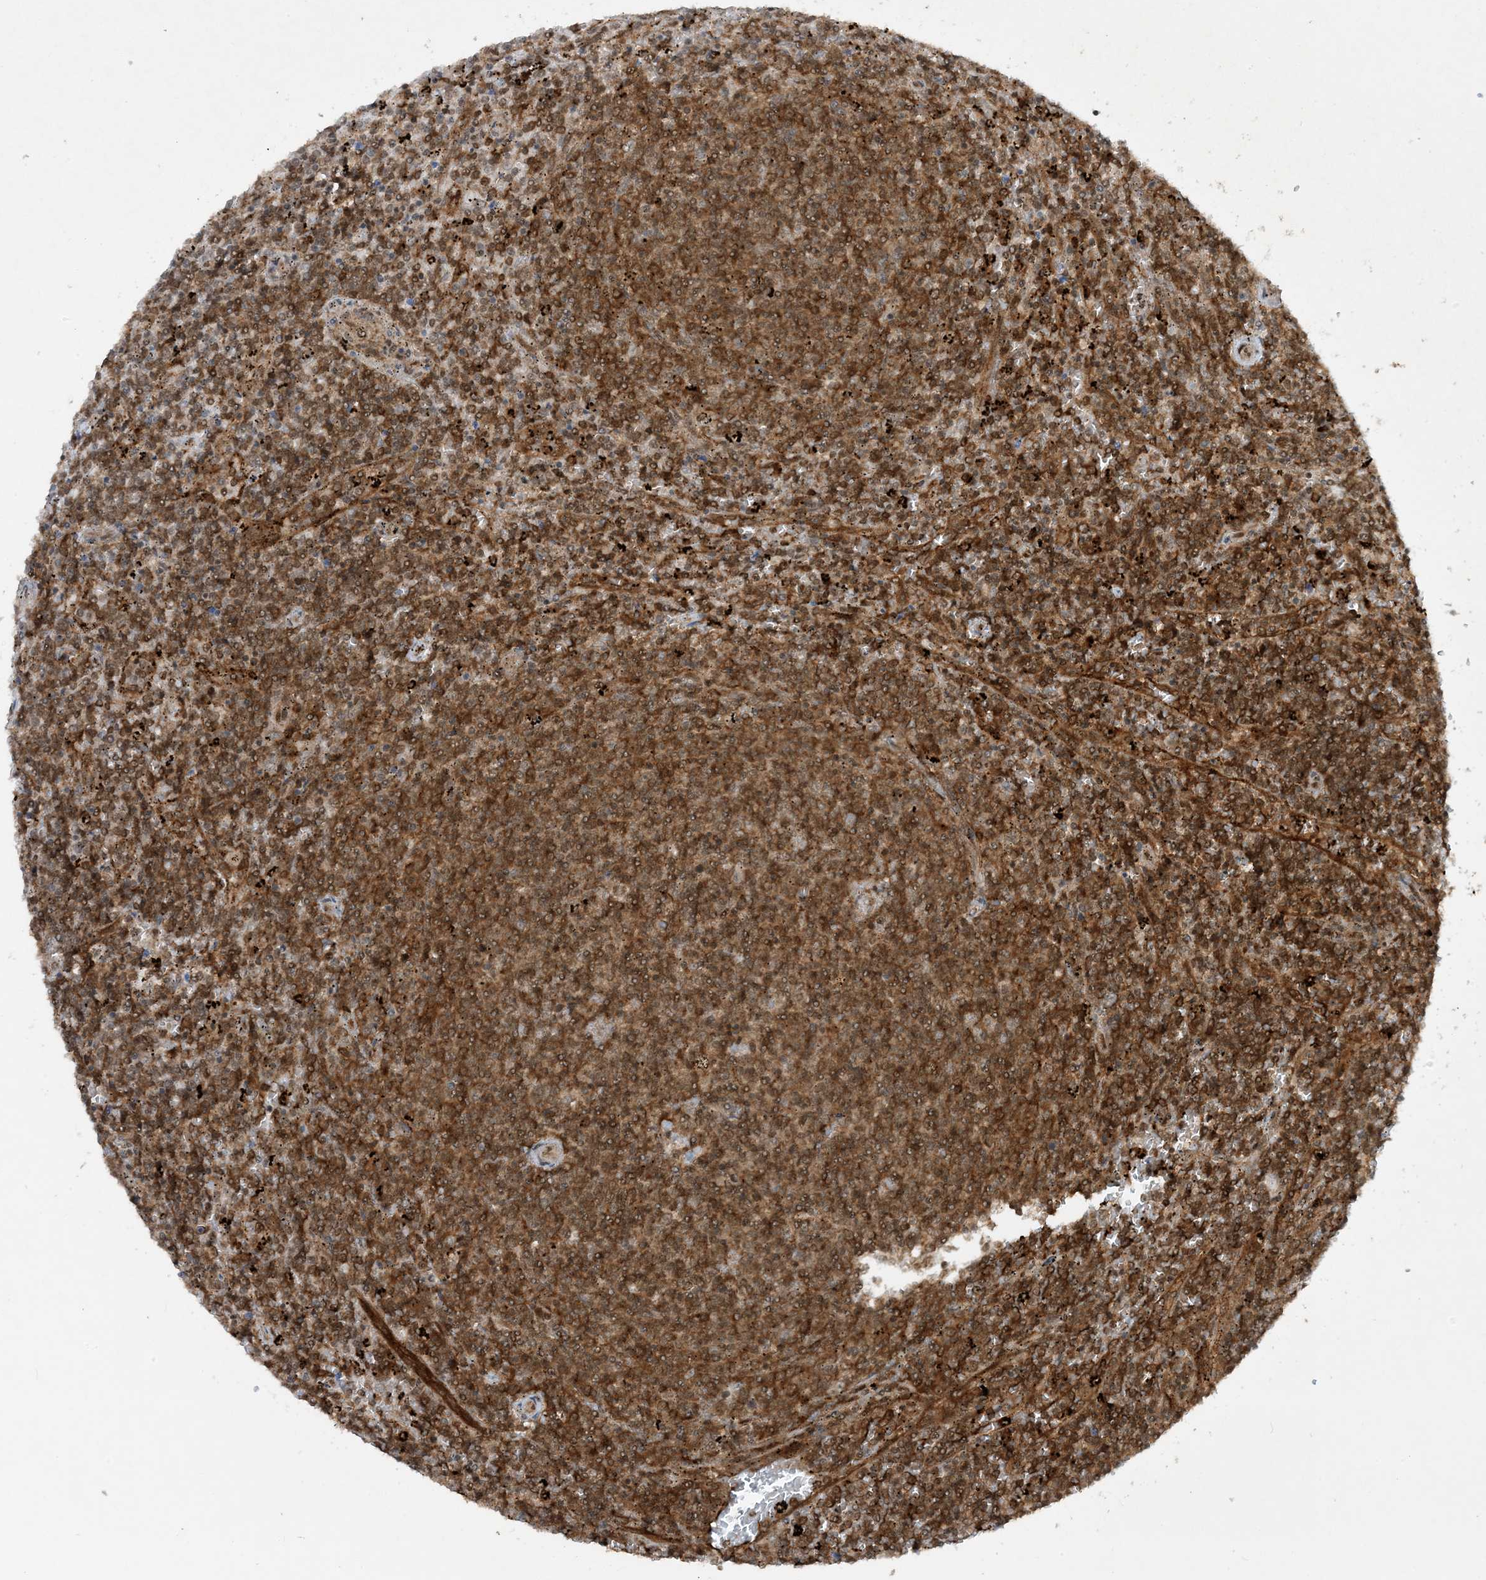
{"staining": {"intensity": "moderate", "quantity": "25%-75%", "location": "cytoplasmic/membranous,nuclear"}, "tissue": "lymphoma", "cell_type": "Tumor cells", "image_type": "cancer", "snomed": [{"axis": "morphology", "description": "Malignant lymphoma, non-Hodgkin's type, Low grade"}, {"axis": "topography", "description": "Spleen"}], "caption": "Immunohistochemical staining of human lymphoma displays medium levels of moderate cytoplasmic/membranous and nuclear staining in about 25%-75% of tumor cells.", "gene": "CERT1", "patient": {"sex": "female", "age": 50}}